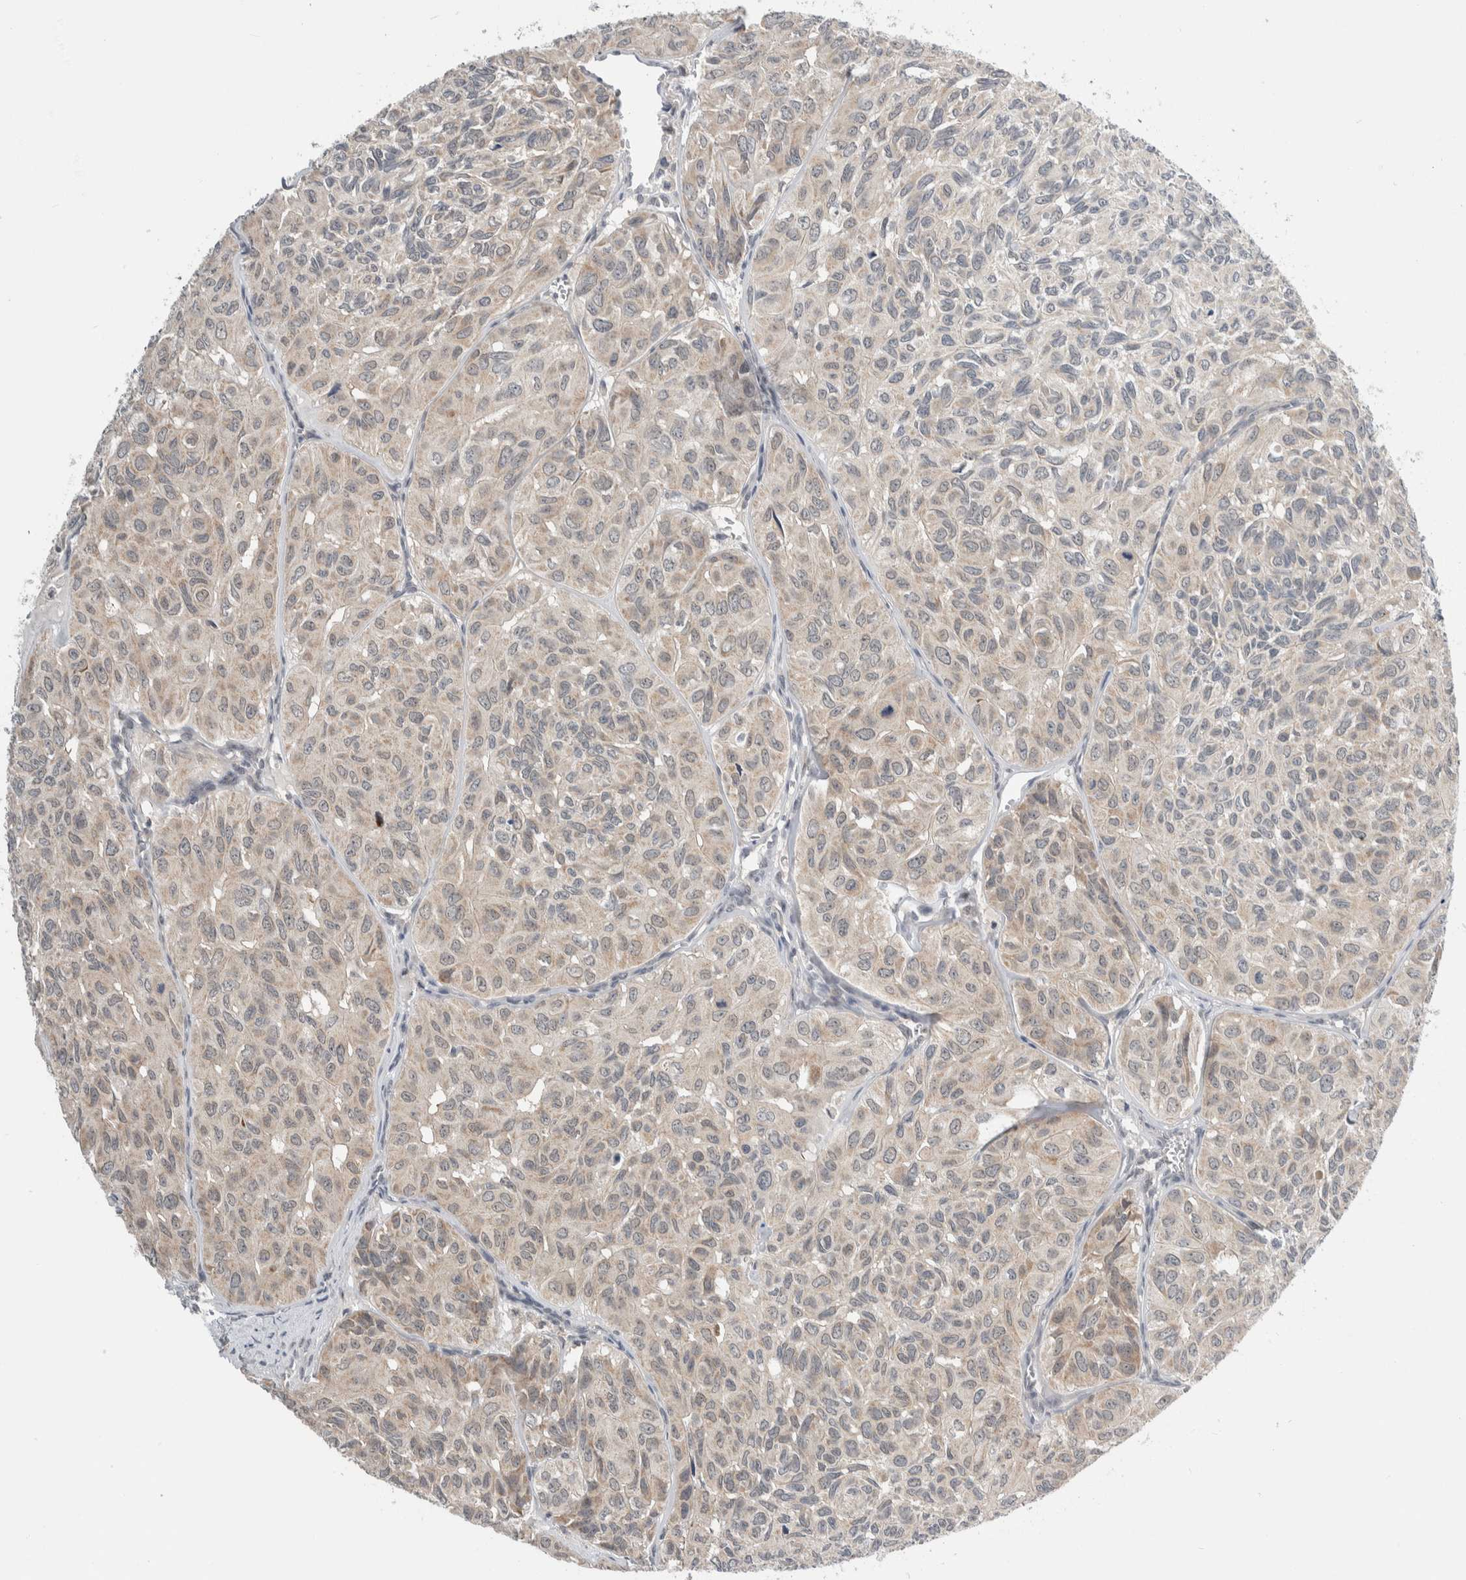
{"staining": {"intensity": "weak", "quantity": "25%-75%", "location": "cytoplasmic/membranous"}, "tissue": "head and neck cancer", "cell_type": "Tumor cells", "image_type": "cancer", "snomed": [{"axis": "morphology", "description": "Adenocarcinoma, NOS"}, {"axis": "topography", "description": "Salivary gland, NOS"}, {"axis": "topography", "description": "Head-Neck"}], "caption": "There is low levels of weak cytoplasmic/membranous staining in tumor cells of head and neck adenocarcinoma, as demonstrated by immunohistochemical staining (brown color).", "gene": "SHPK", "patient": {"sex": "female", "age": 76}}